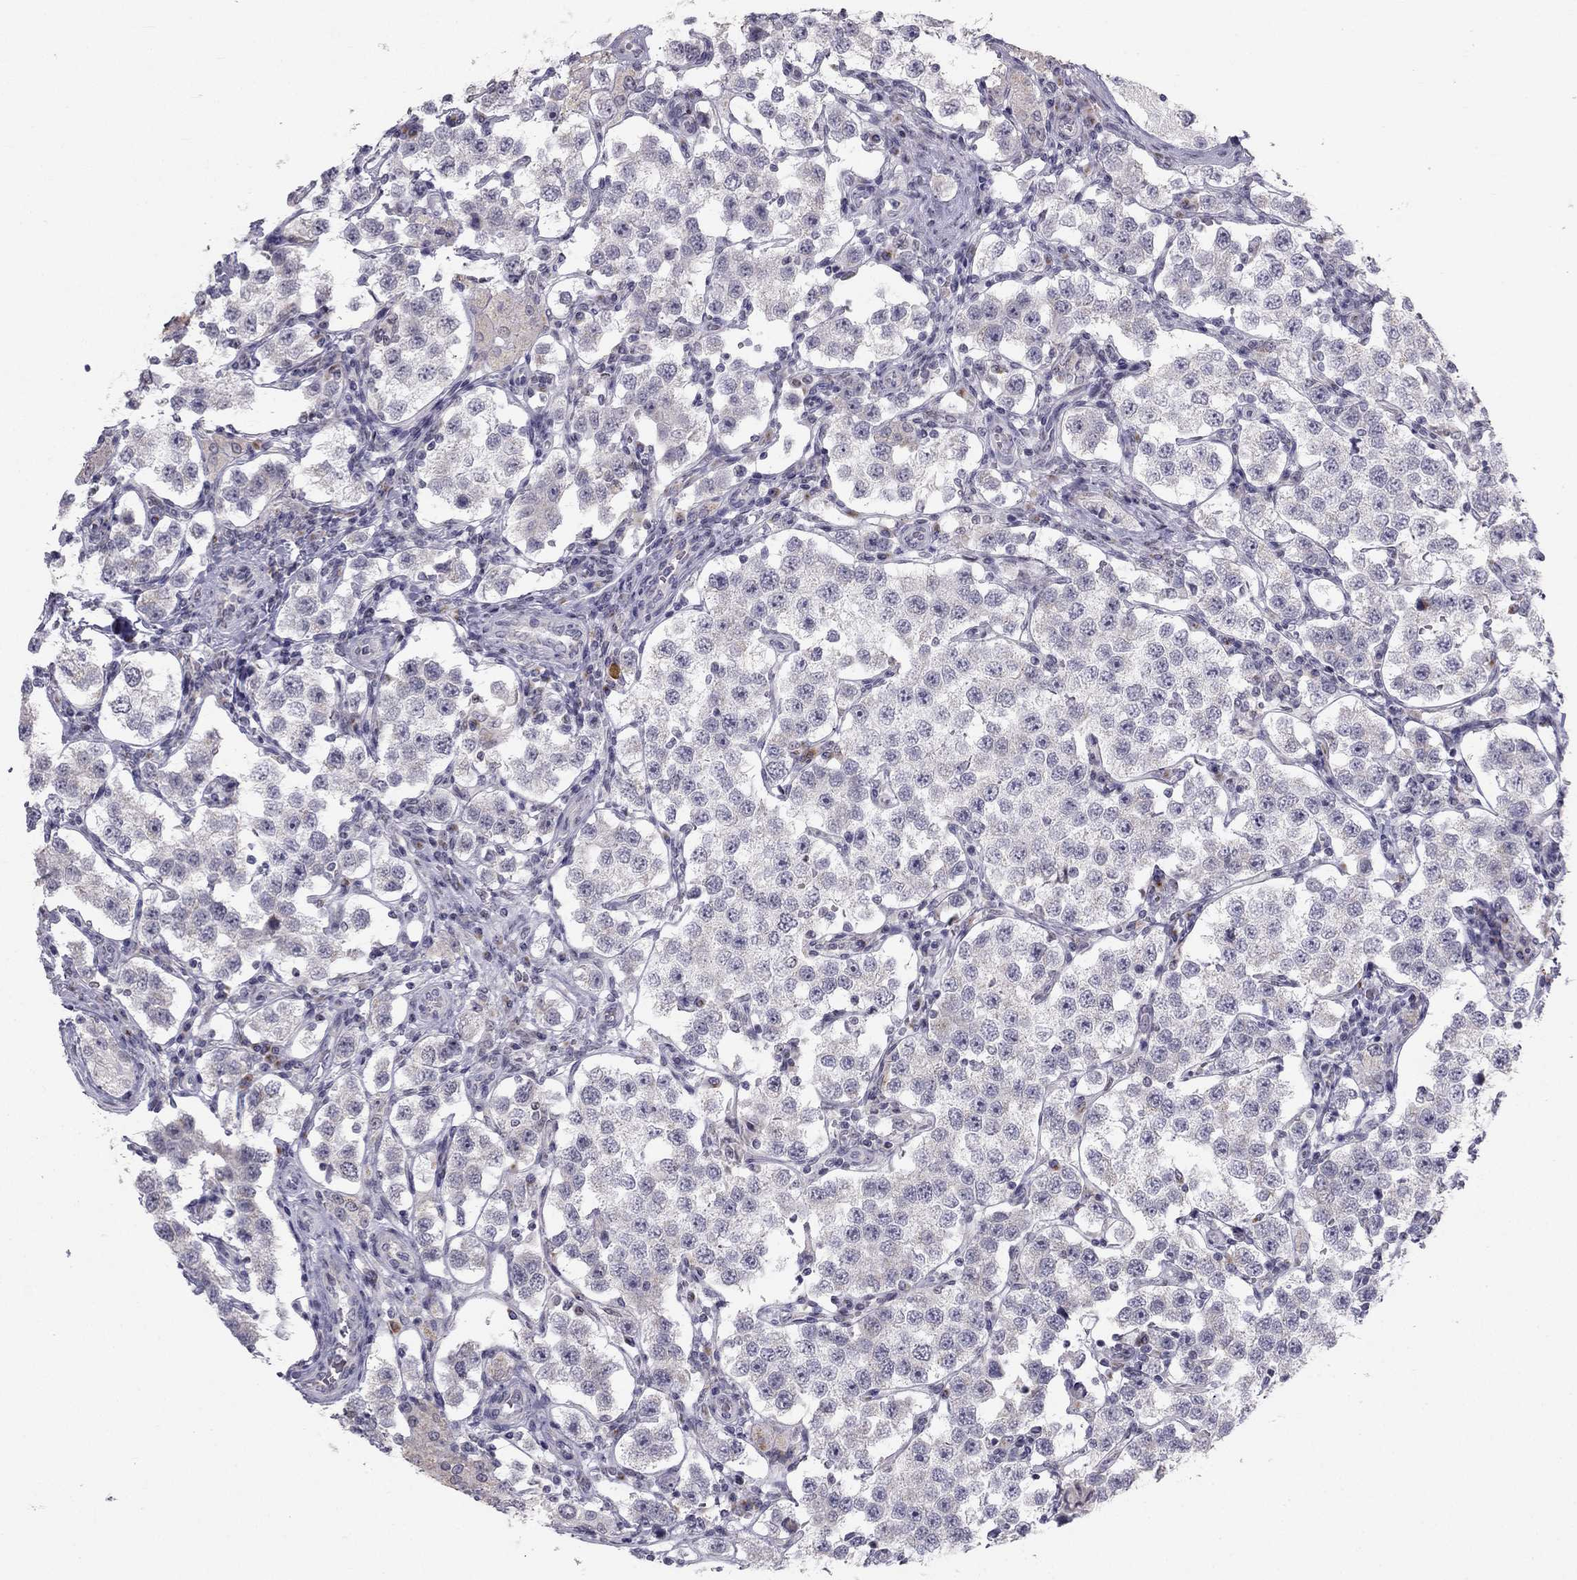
{"staining": {"intensity": "negative", "quantity": "none", "location": "none"}, "tissue": "testis cancer", "cell_type": "Tumor cells", "image_type": "cancer", "snomed": [{"axis": "morphology", "description": "Seminoma, NOS"}, {"axis": "topography", "description": "Testis"}], "caption": "This is a histopathology image of immunohistochemistry staining of seminoma (testis), which shows no staining in tumor cells.", "gene": "TRPS1", "patient": {"sex": "male", "age": 37}}